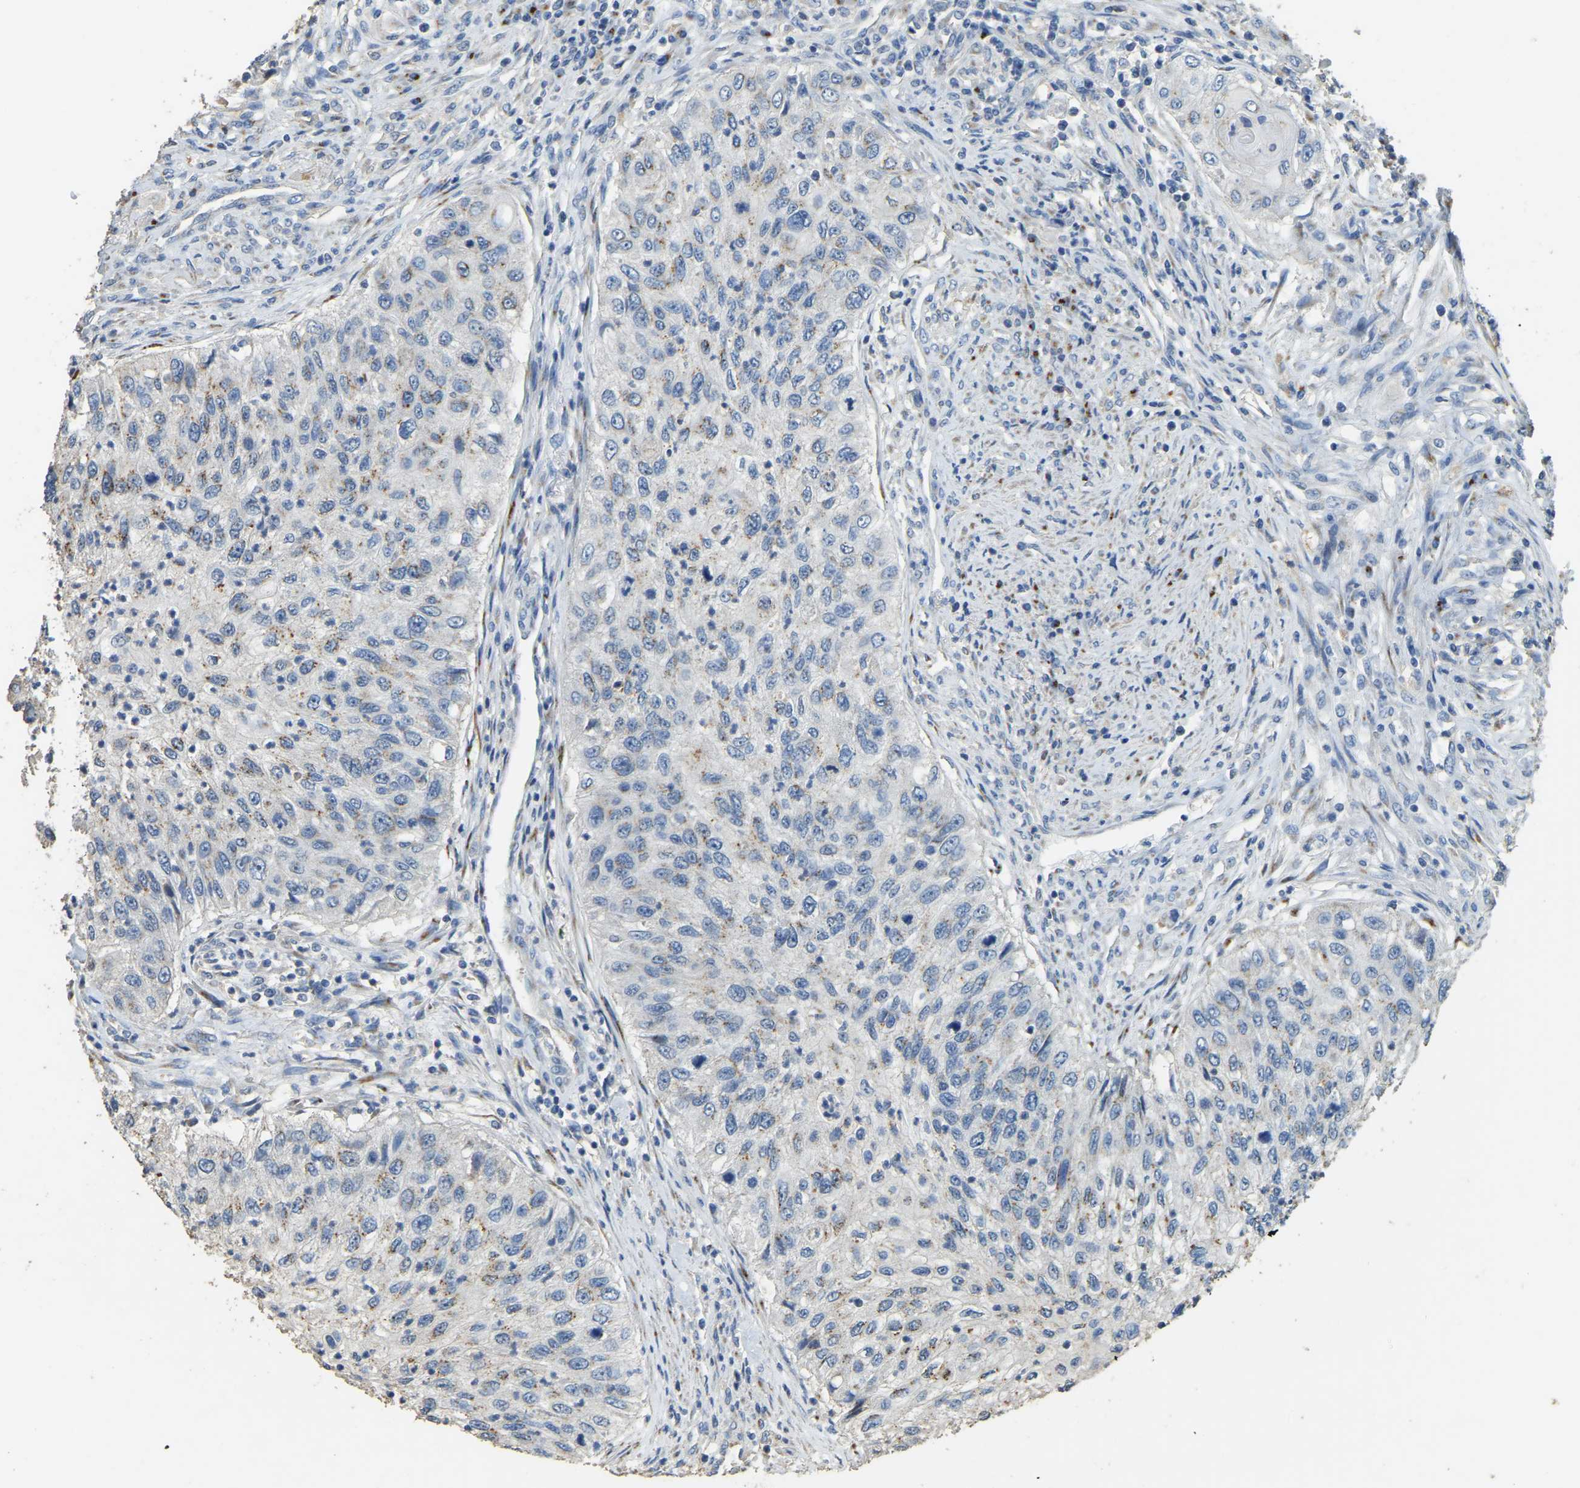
{"staining": {"intensity": "weak", "quantity": "<25%", "location": "cytoplasmic/membranous"}, "tissue": "urothelial cancer", "cell_type": "Tumor cells", "image_type": "cancer", "snomed": [{"axis": "morphology", "description": "Urothelial carcinoma, High grade"}, {"axis": "topography", "description": "Urinary bladder"}], "caption": "There is no significant positivity in tumor cells of high-grade urothelial carcinoma.", "gene": "FAM174A", "patient": {"sex": "female", "age": 60}}